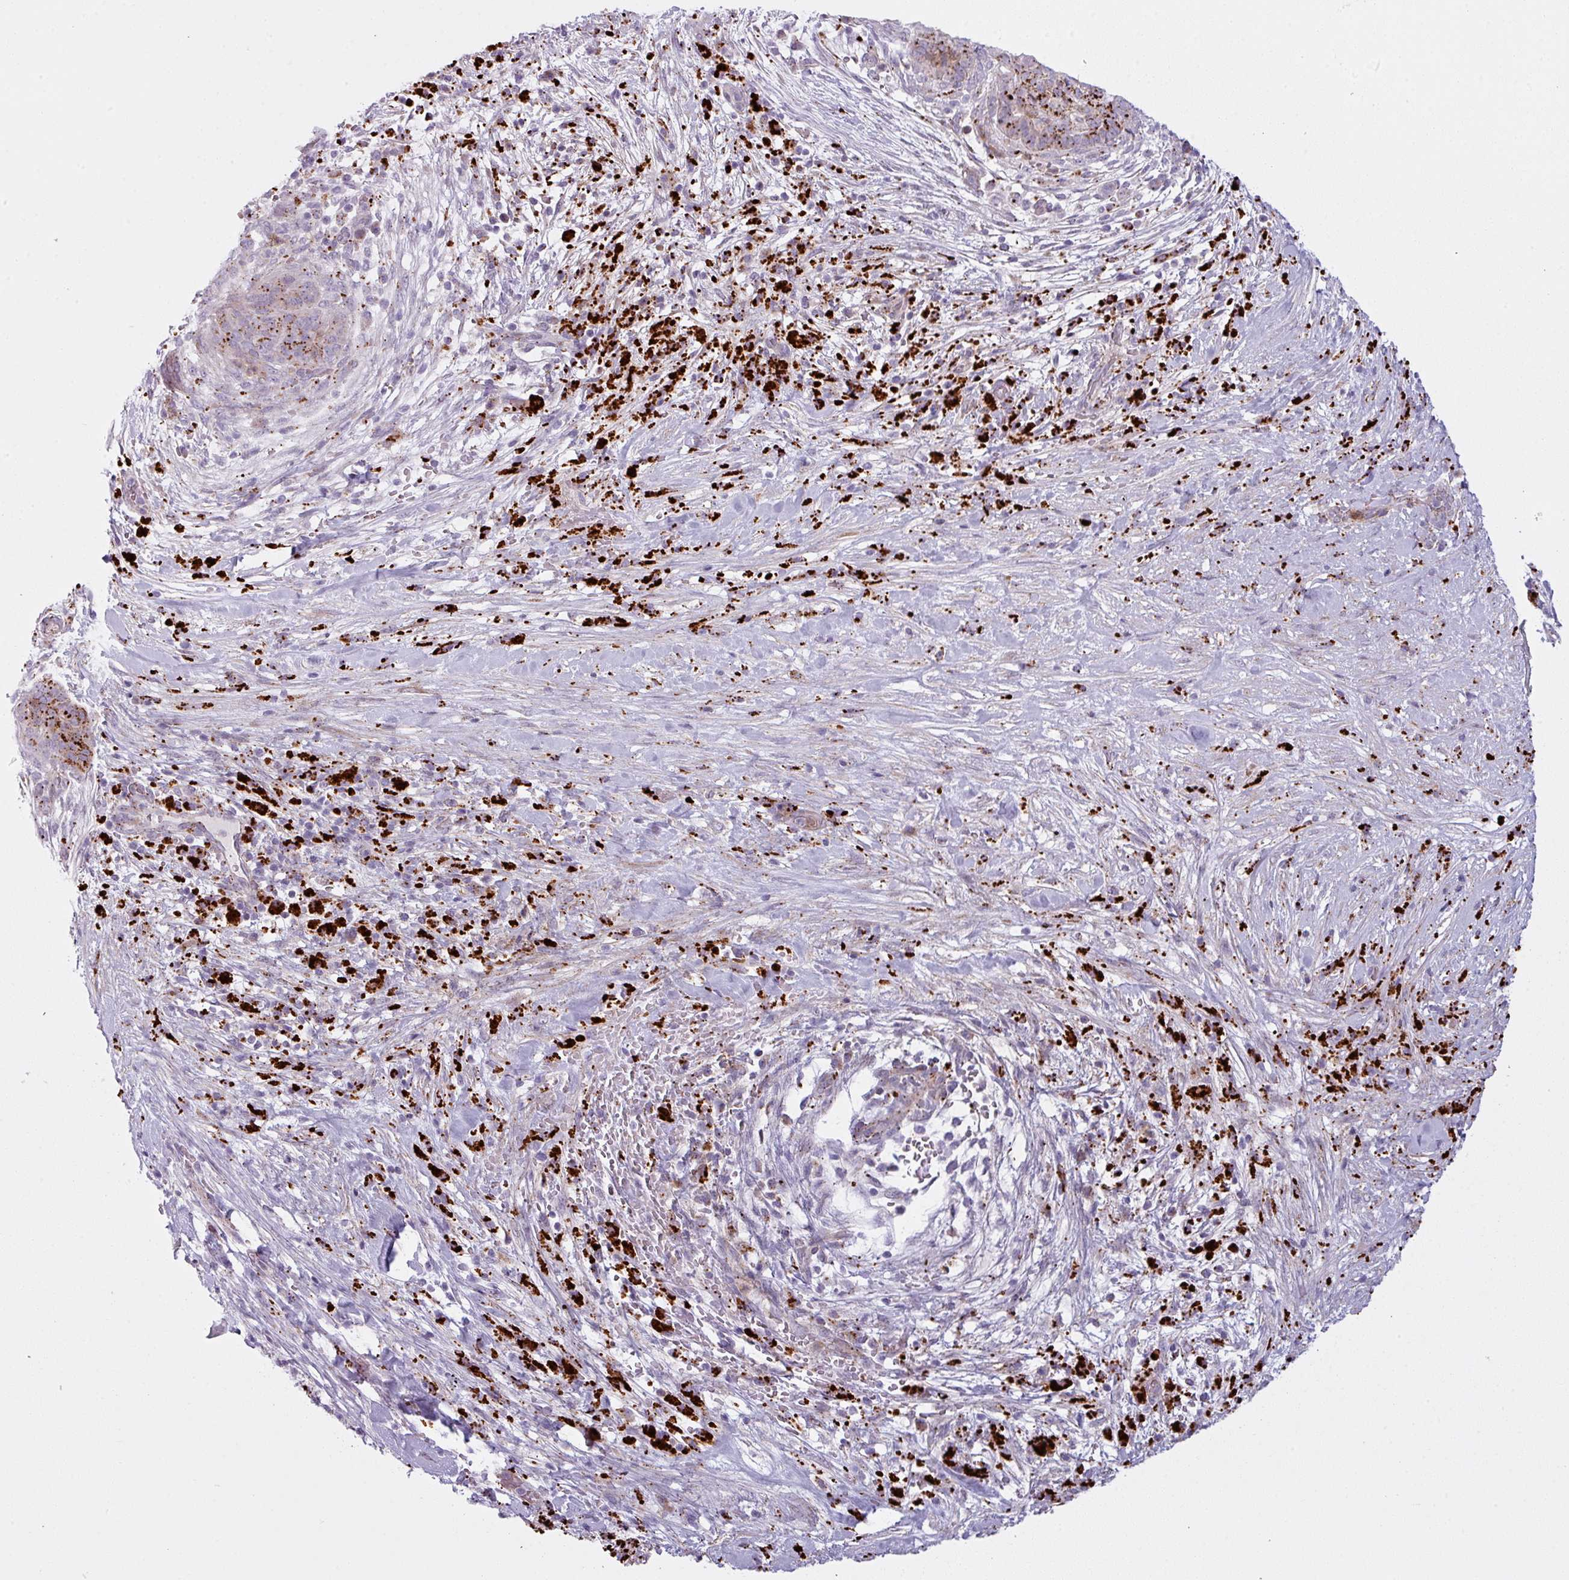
{"staining": {"intensity": "moderate", "quantity": "25%-75%", "location": "cytoplasmic/membranous"}, "tissue": "pancreatic cancer", "cell_type": "Tumor cells", "image_type": "cancer", "snomed": [{"axis": "morphology", "description": "Adenocarcinoma, NOS"}, {"axis": "topography", "description": "Pancreas"}], "caption": "This image displays adenocarcinoma (pancreatic) stained with IHC to label a protein in brown. The cytoplasmic/membranous of tumor cells show moderate positivity for the protein. Nuclei are counter-stained blue.", "gene": "MAP7D2", "patient": {"sex": "male", "age": 44}}